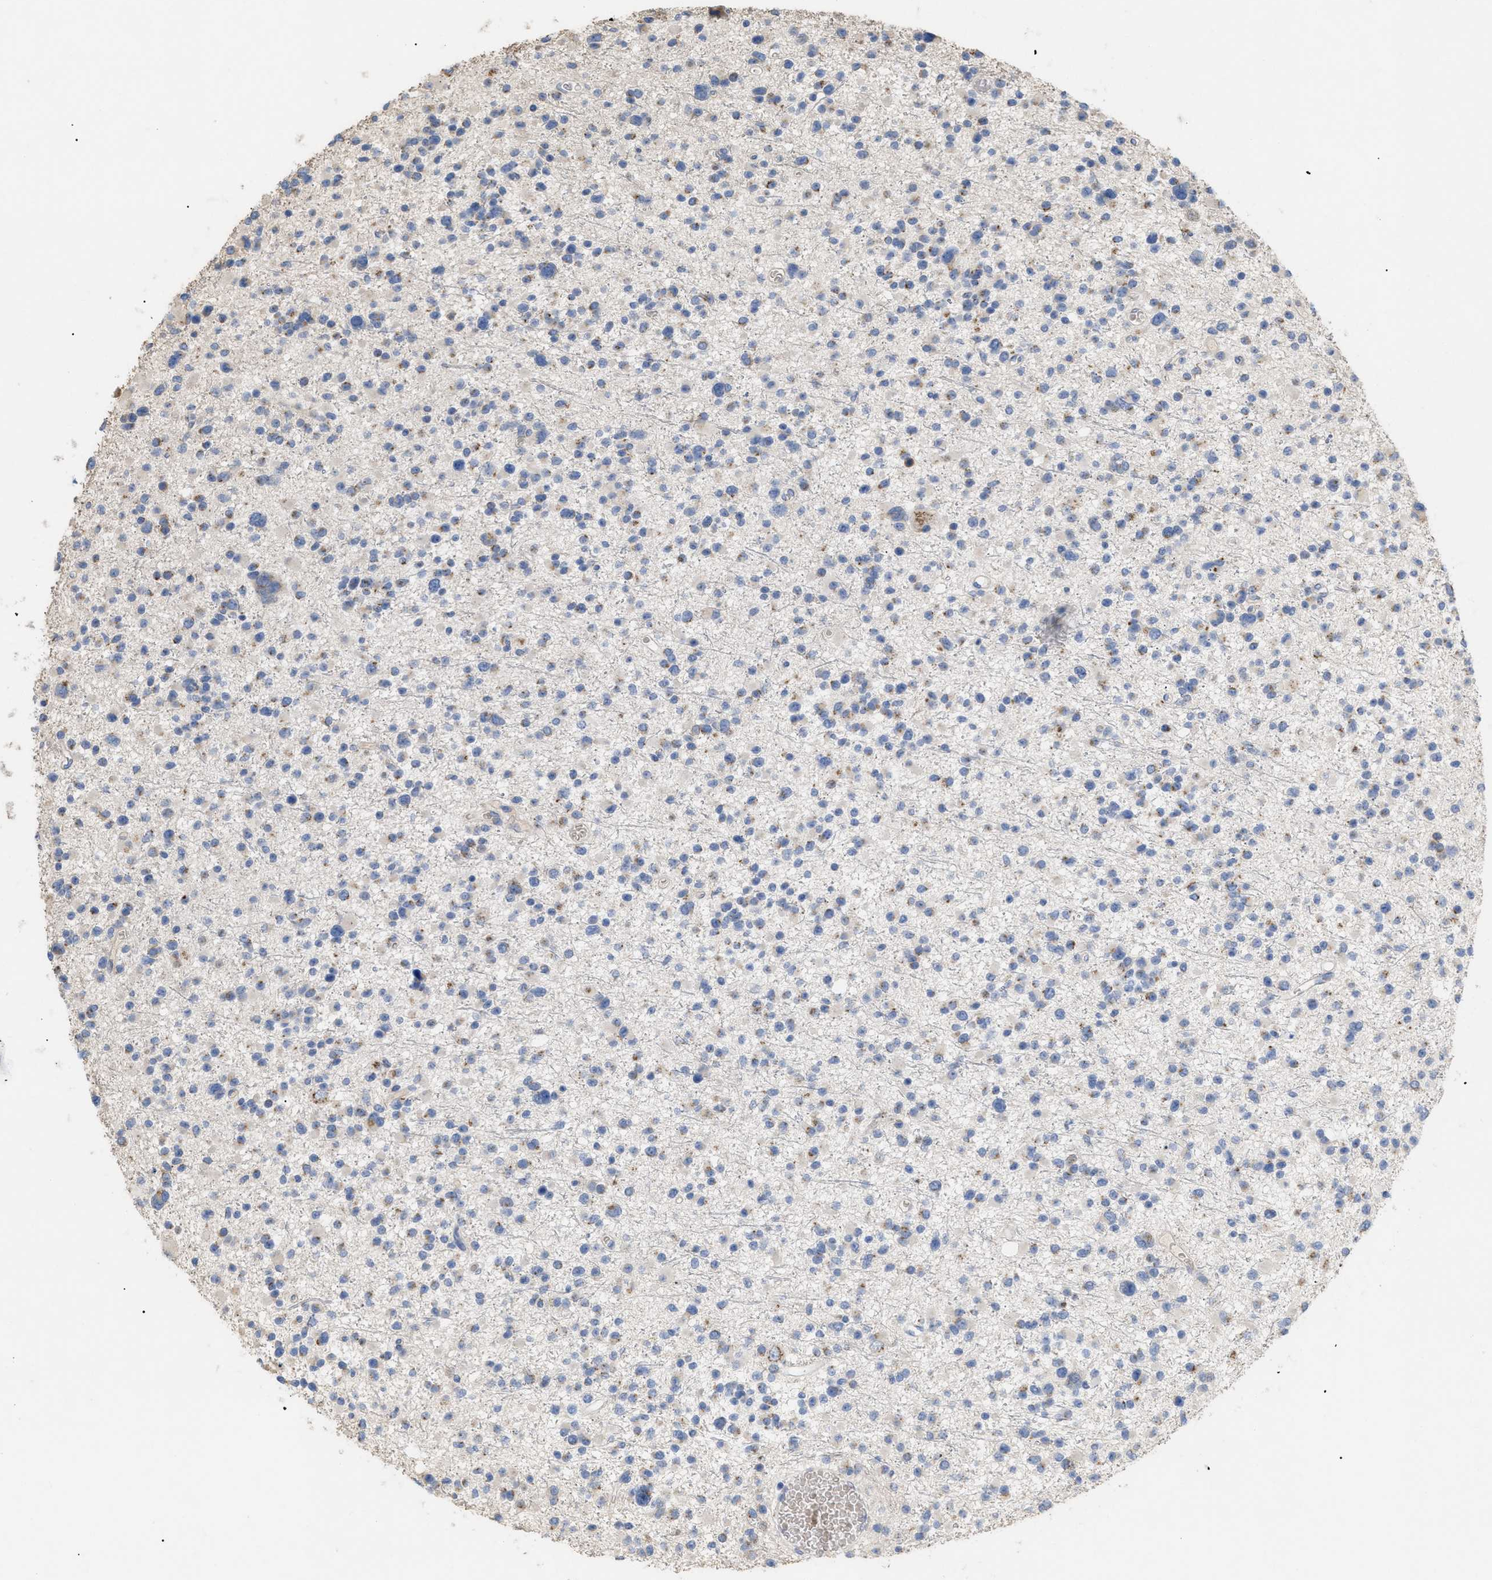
{"staining": {"intensity": "negative", "quantity": "none", "location": "none"}, "tissue": "glioma", "cell_type": "Tumor cells", "image_type": "cancer", "snomed": [{"axis": "morphology", "description": "Glioma, malignant, Low grade"}, {"axis": "topography", "description": "Brain"}], "caption": "Immunohistochemistry of malignant low-grade glioma exhibits no staining in tumor cells.", "gene": "SLC50A1", "patient": {"sex": "female", "age": 22}}